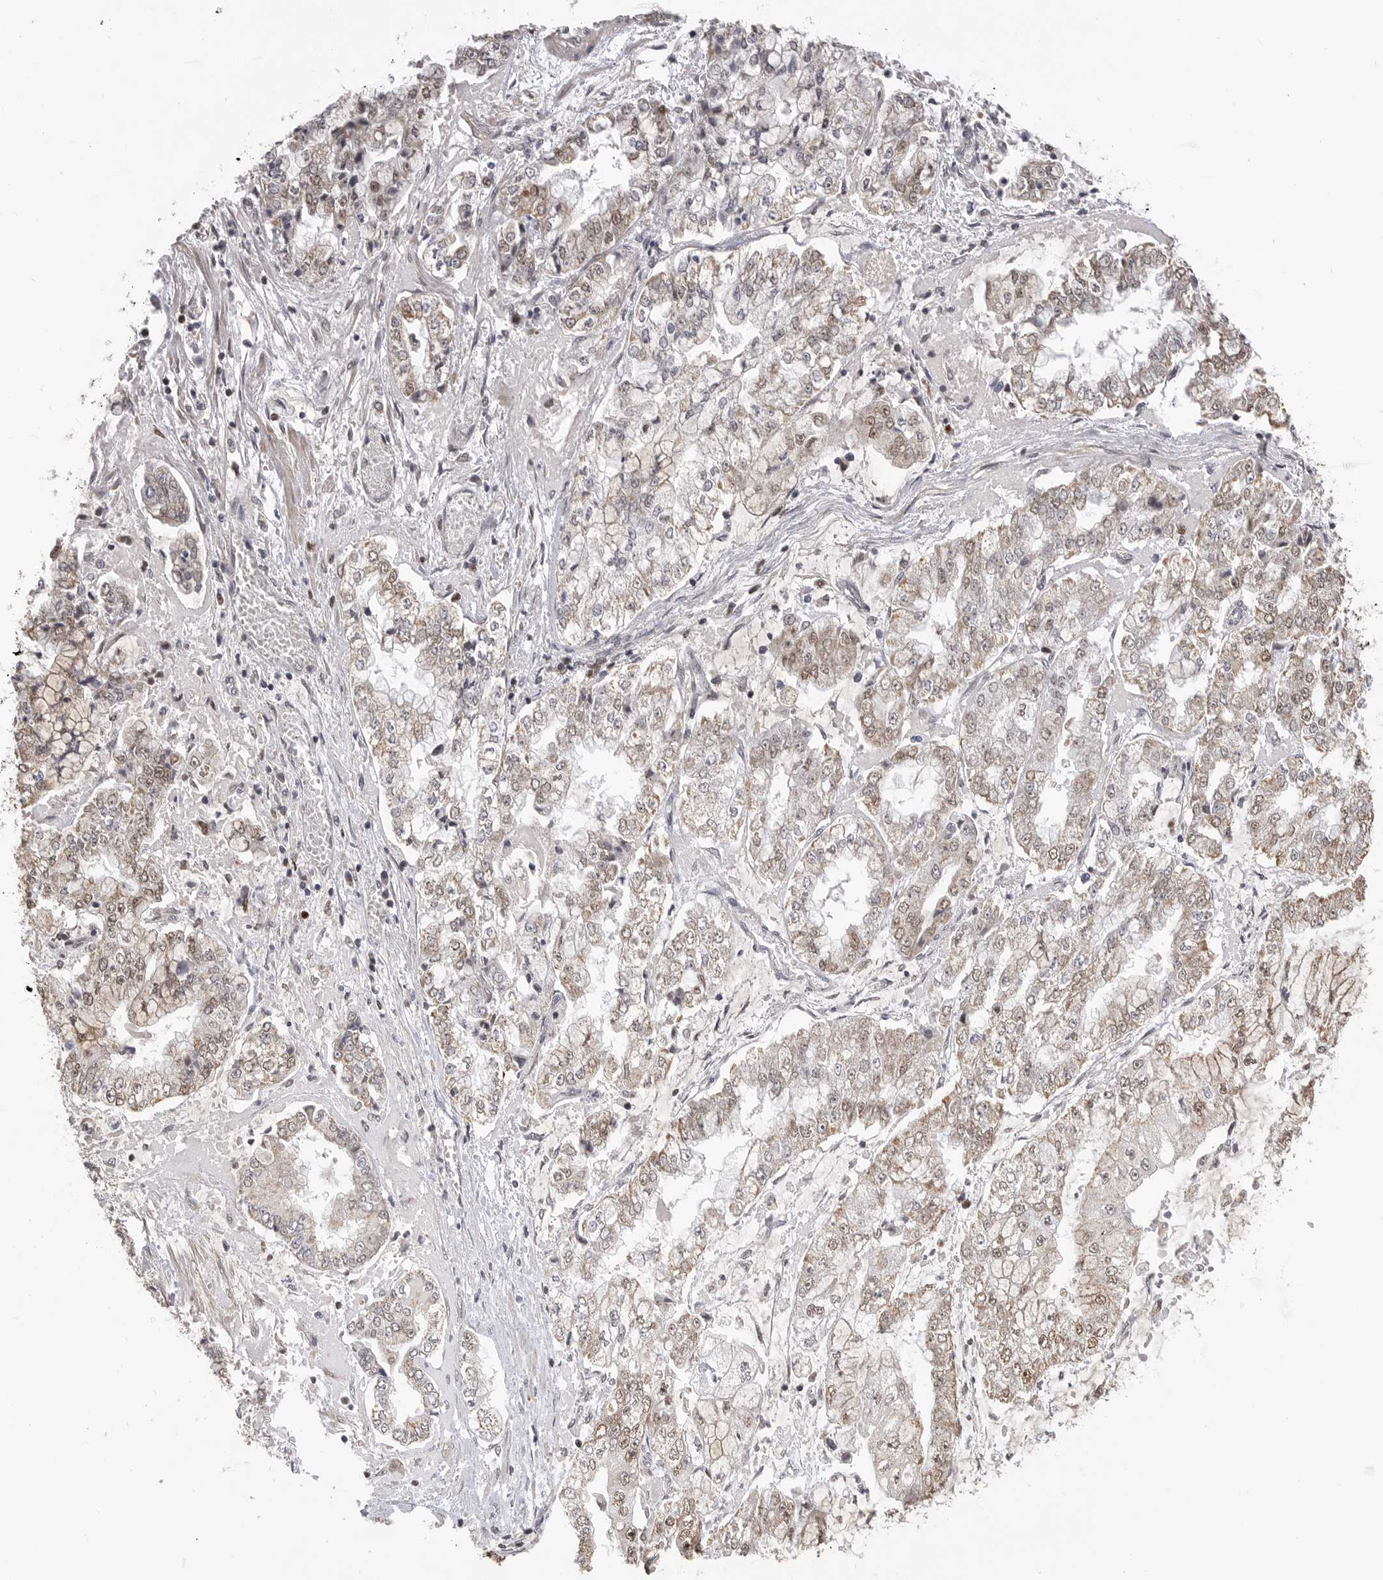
{"staining": {"intensity": "weak", "quantity": ">75%", "location": "cytoplasmic/membranous,nuclear"}, "tissue": "stomach cancer", "cell_type": "Tumor cells", "image_type": "cancer", "snomed": [{"axis": "morphology", "description": "Adenocarcinoma, NOS"}, {"axis": "topography", "description": "Stomach"}], "caption": "A low amount of weak cytoplasmic/membranous and nuclear staining is identified in about >75% of tumor cells in stomach adenocarcinoma tissue.", "gene": "SMARCC1", "patient": {"sex": "male", "age": 76}}